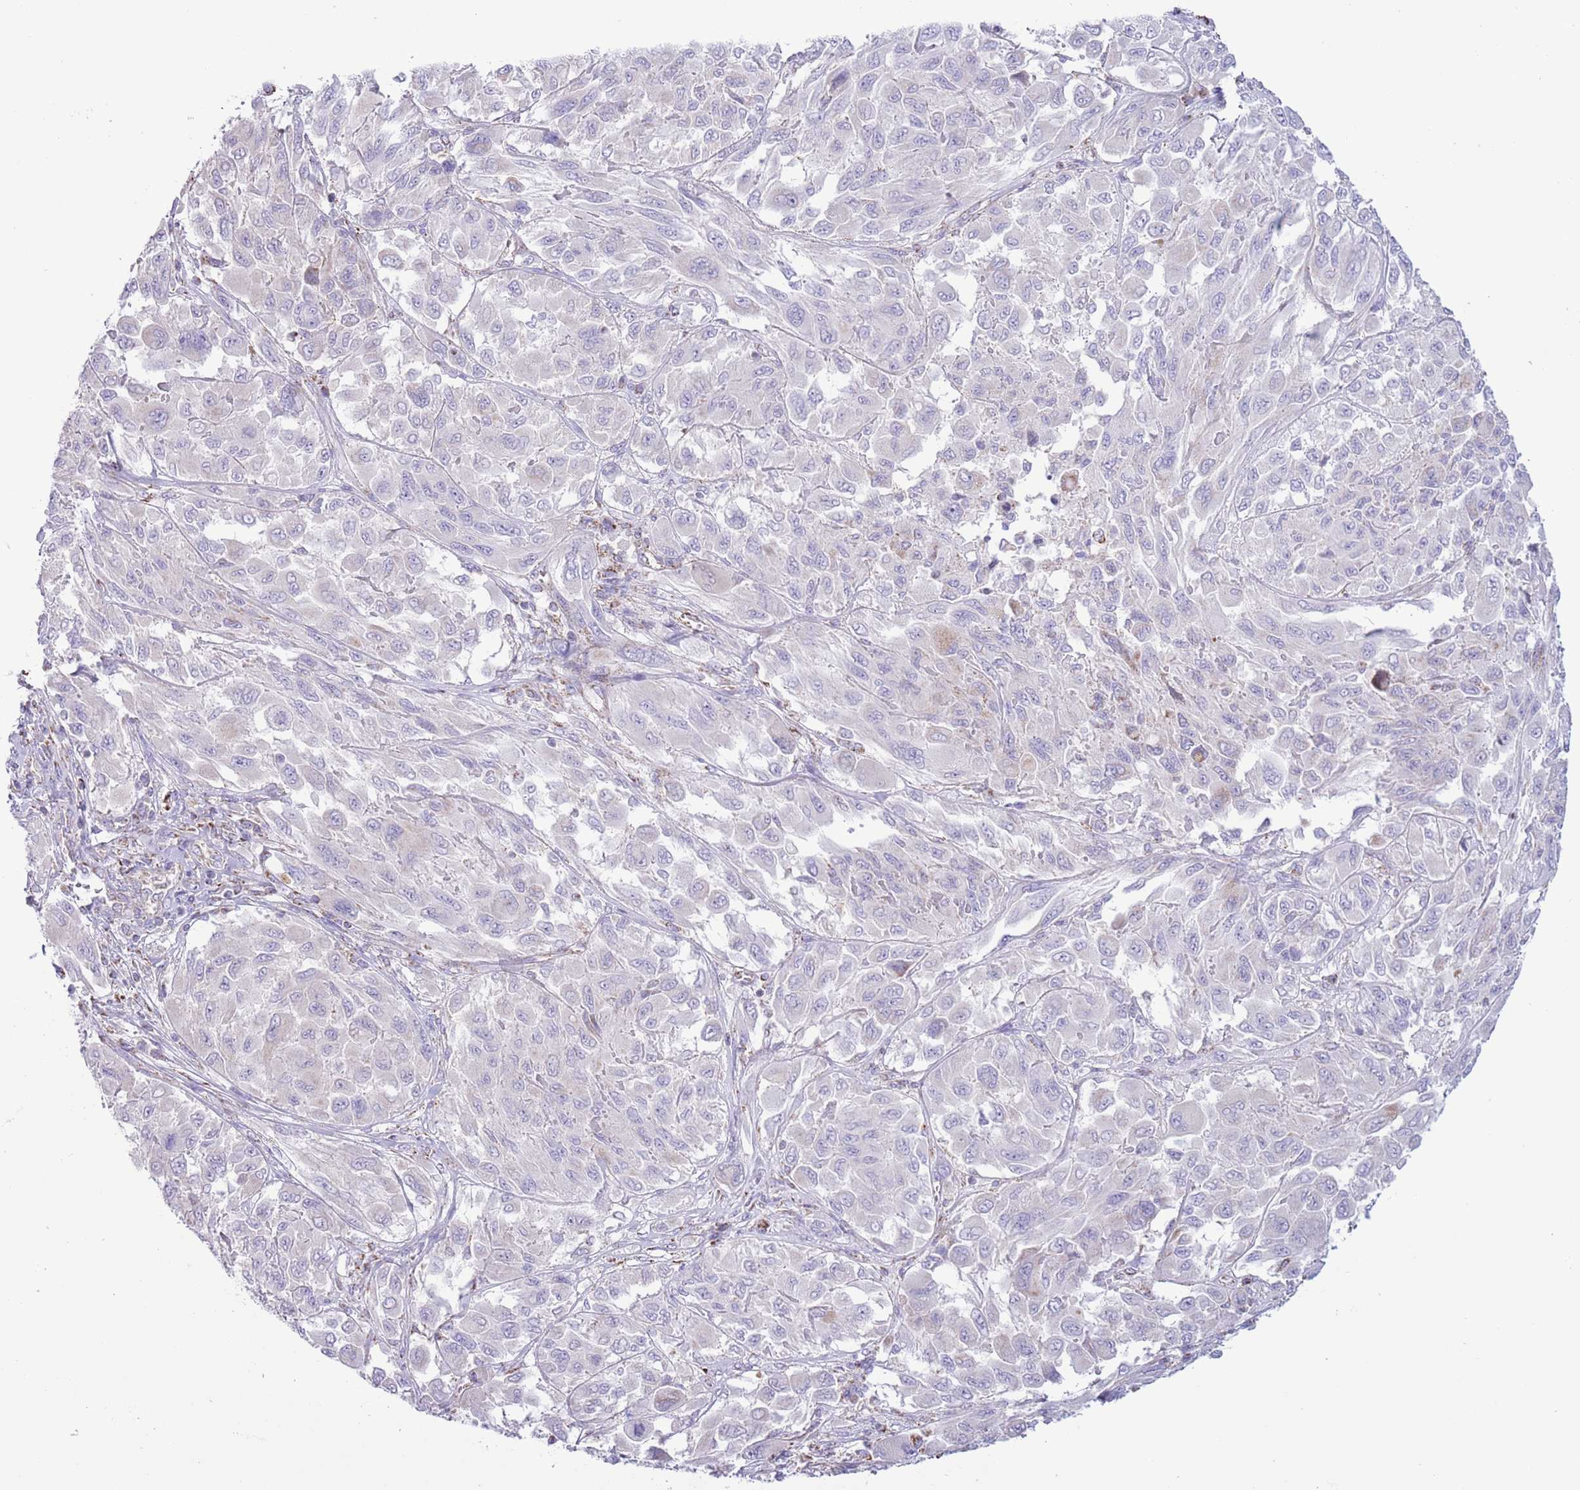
{"staining": {"intensity": "negative", "quantity": "none", "location": "none"}, "tissue": "melanoma", "cell_type": "Tumor cells", "image_type": "cancer", "snomed": [{"axis": "morphology", "description": "Malignant melanoma, NOS"}, {"axis": "topography", "description": "Skin"}], "caption": "Immunohistochemistry image of melanoma stained for a protein (brown), which reveals no expression in tumor cells.", "gene": "ATP6V1B1", "patient": {"sex": "female", "age": 91}}